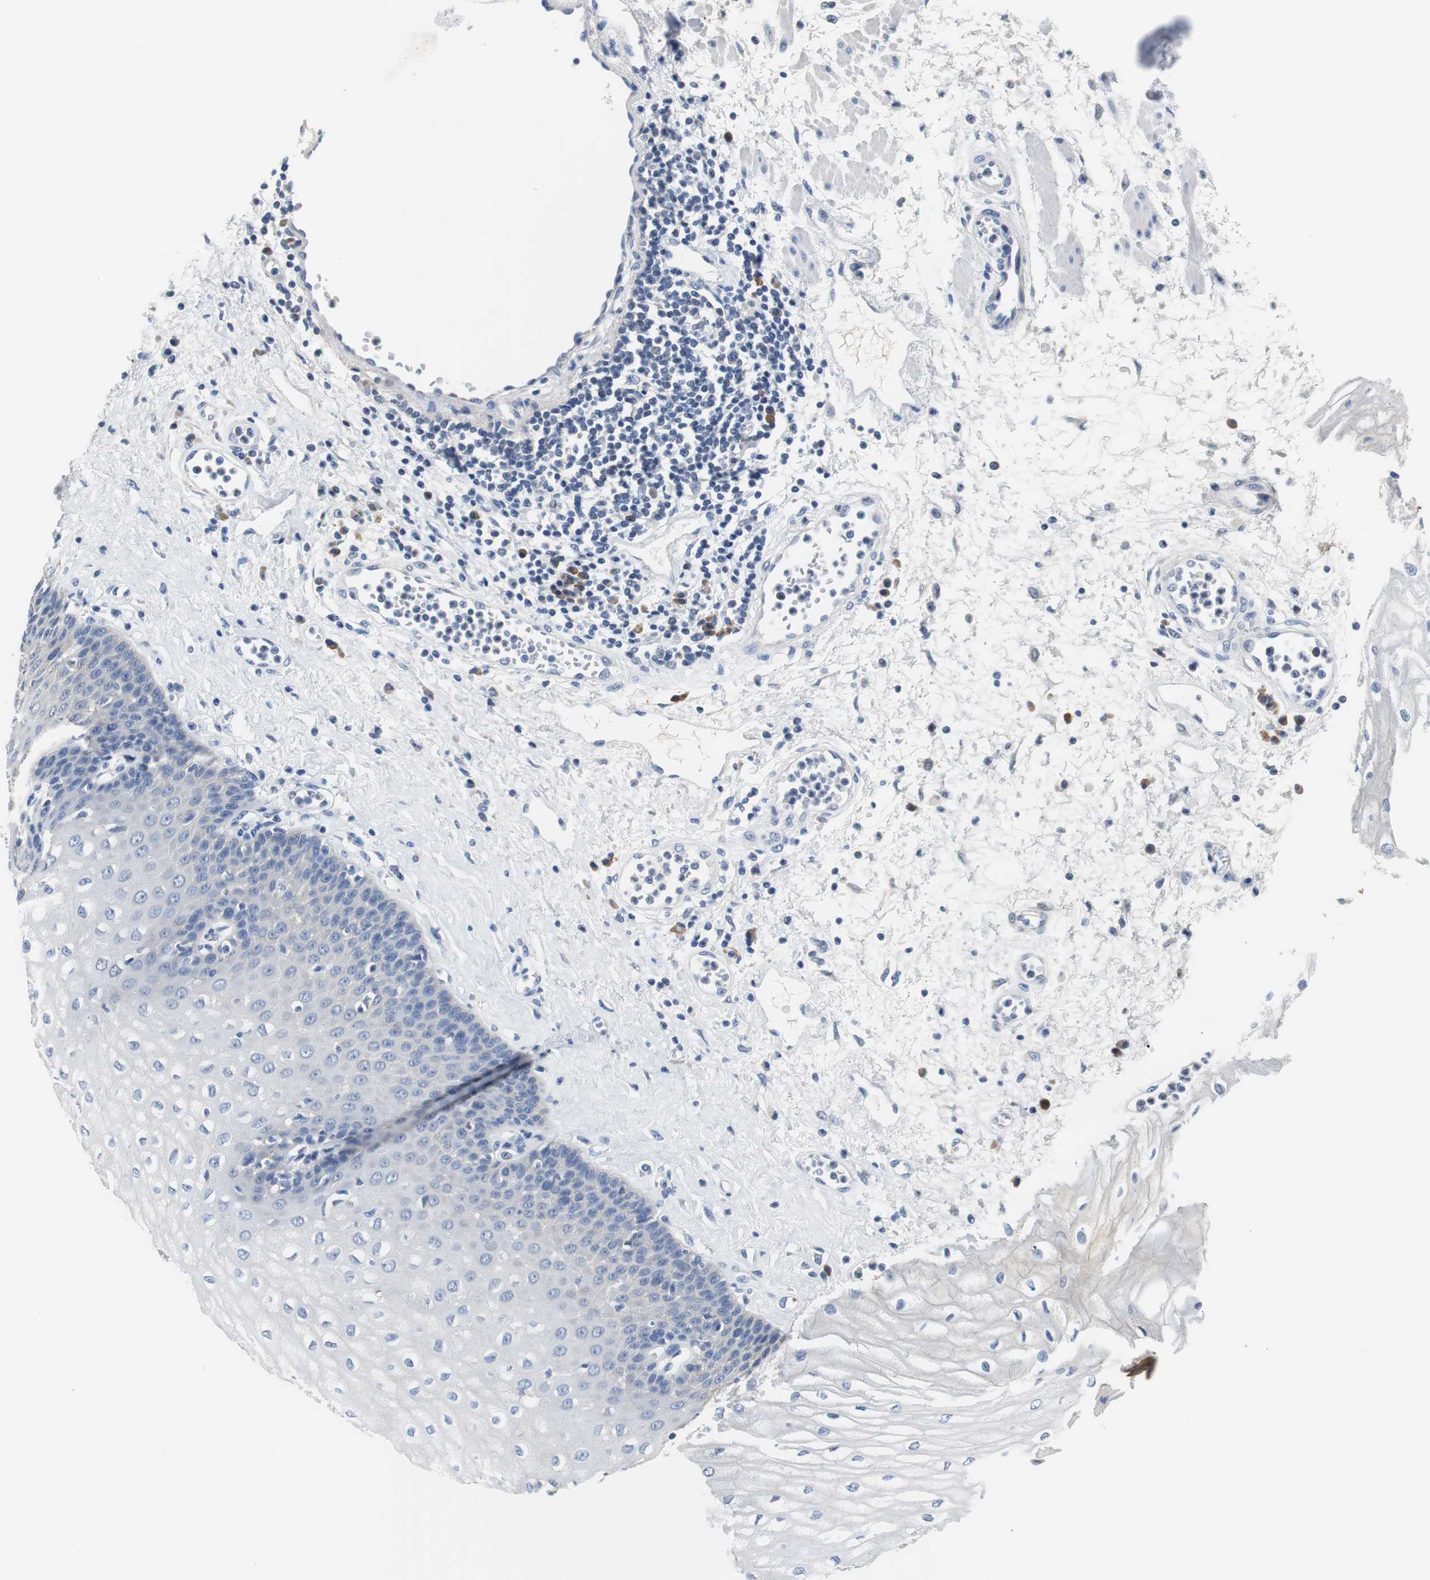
{"staining": {"intensity": "negative", "quantity": "none", "location": "none"}, "tissue": "esophagus", "cell_type": "Squamous epithelial cells", "image_type": "normal", "snomed": [{"axis": "morphology", "description": "Normal tissue, NOS"}, {"axis": "morphology", "description": "Squamous cell carcinoma, NOS"}, {"axis": "topography", "description": "Esophagus"}], "caption": "High magnification brightfield microscopy of normal esophagus stained with DAB (3,3'-diaminobenzidine) (brown) and counterstained with hematoxylin (blue): squamous epithelial cells show no significant positivity.", "gene": "PCK1", "patient": {"sex": "male", "age": 65}}